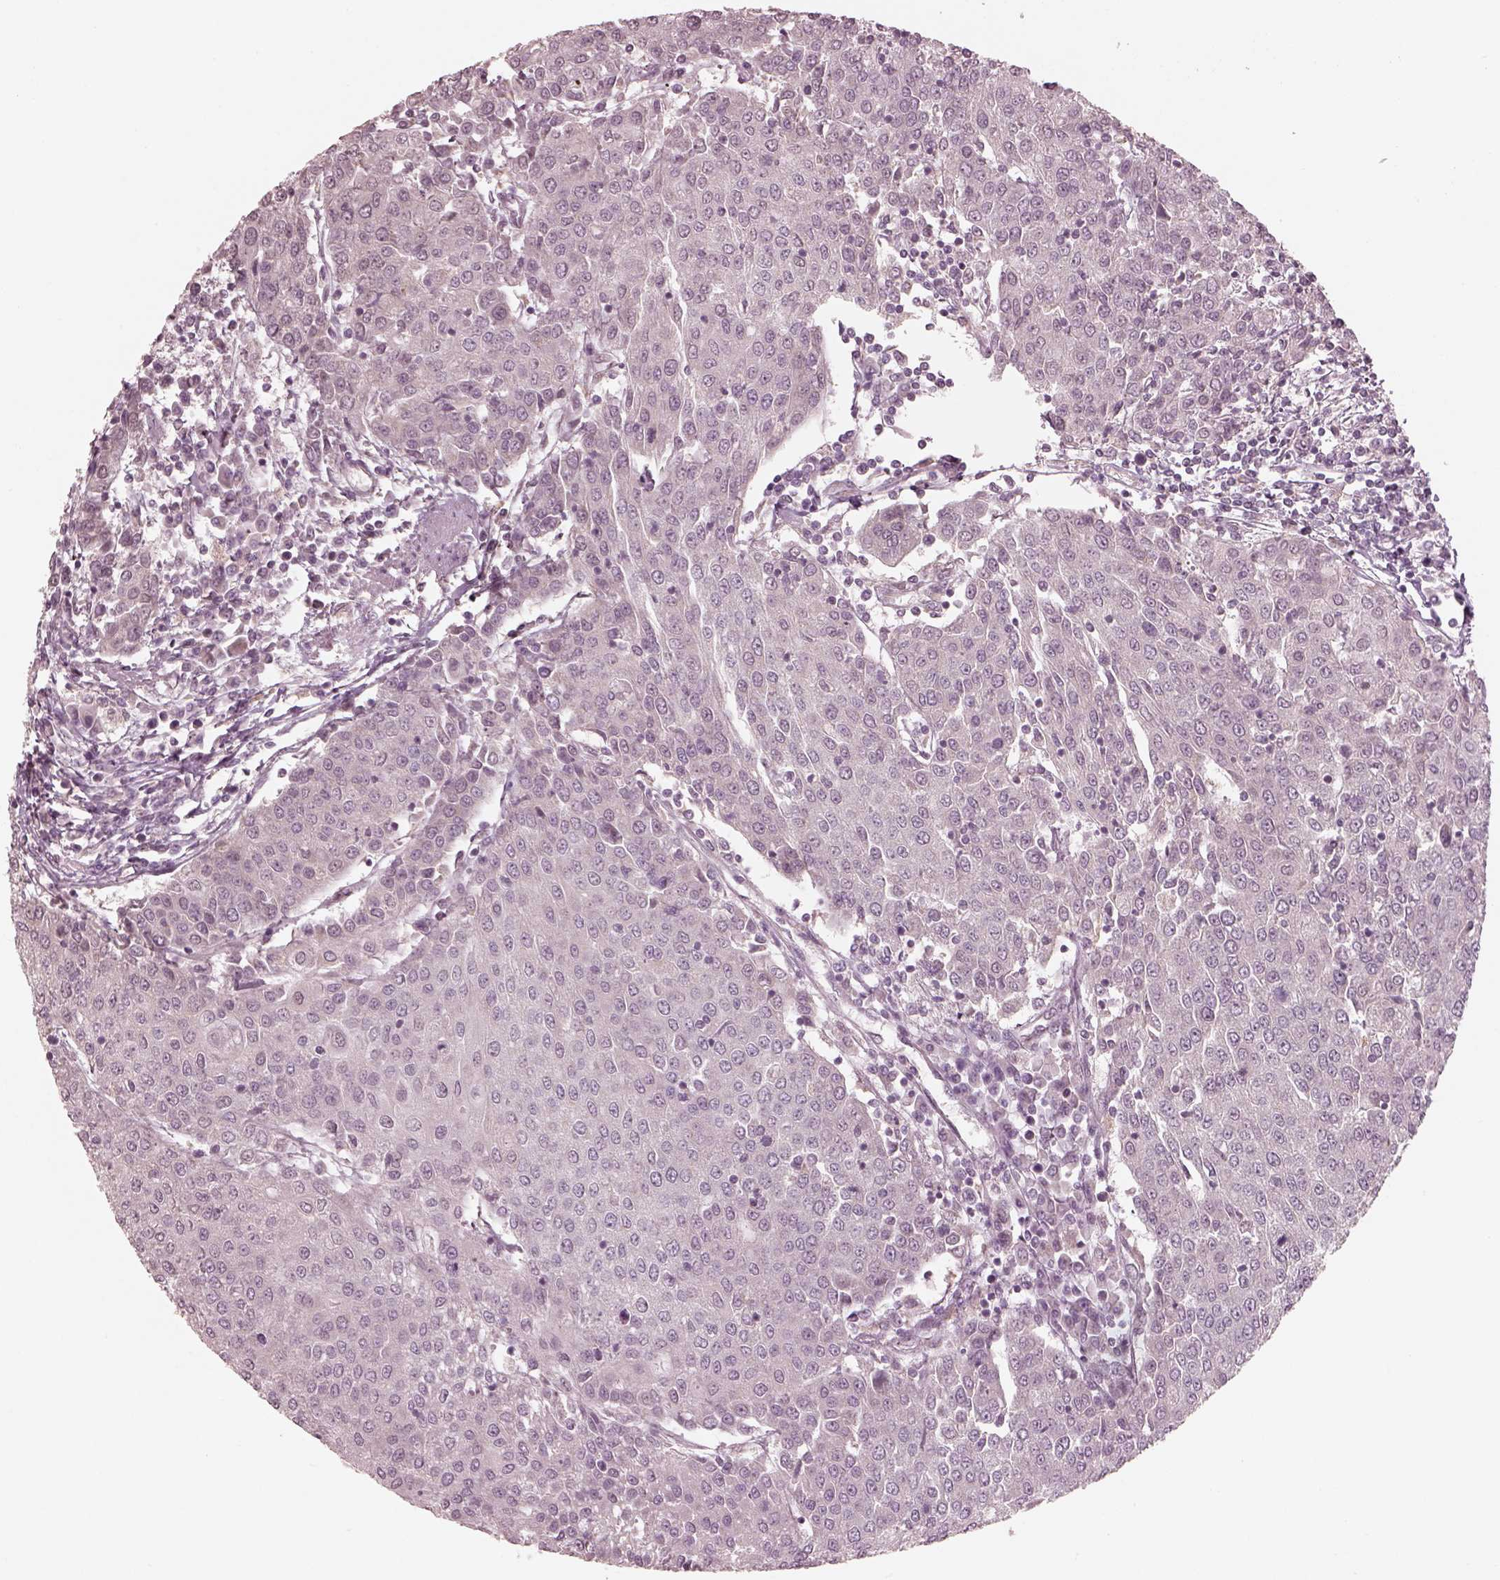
{"staining": {"intensity": "negative", "quantity": "none", "location": "none"}, "tissue": "urothelial cancer", "cell_type": "Tumor cells", "image_type": "cancer", "snomed": [{"axis": "morphology", "description": "Urothelial carcinoma, High grade"}, {"axis": "topography", "description": "Urinary bladder"}], "caption": "This photomicrograph is of high-grade urothelial carcinoma stained with IHC to label a protein in brown with the nuclei are counter-stained blue. There is no expression in tumor cells.", "gene": "IQCB1", "patient": {"sex": "female", "age": 85}}